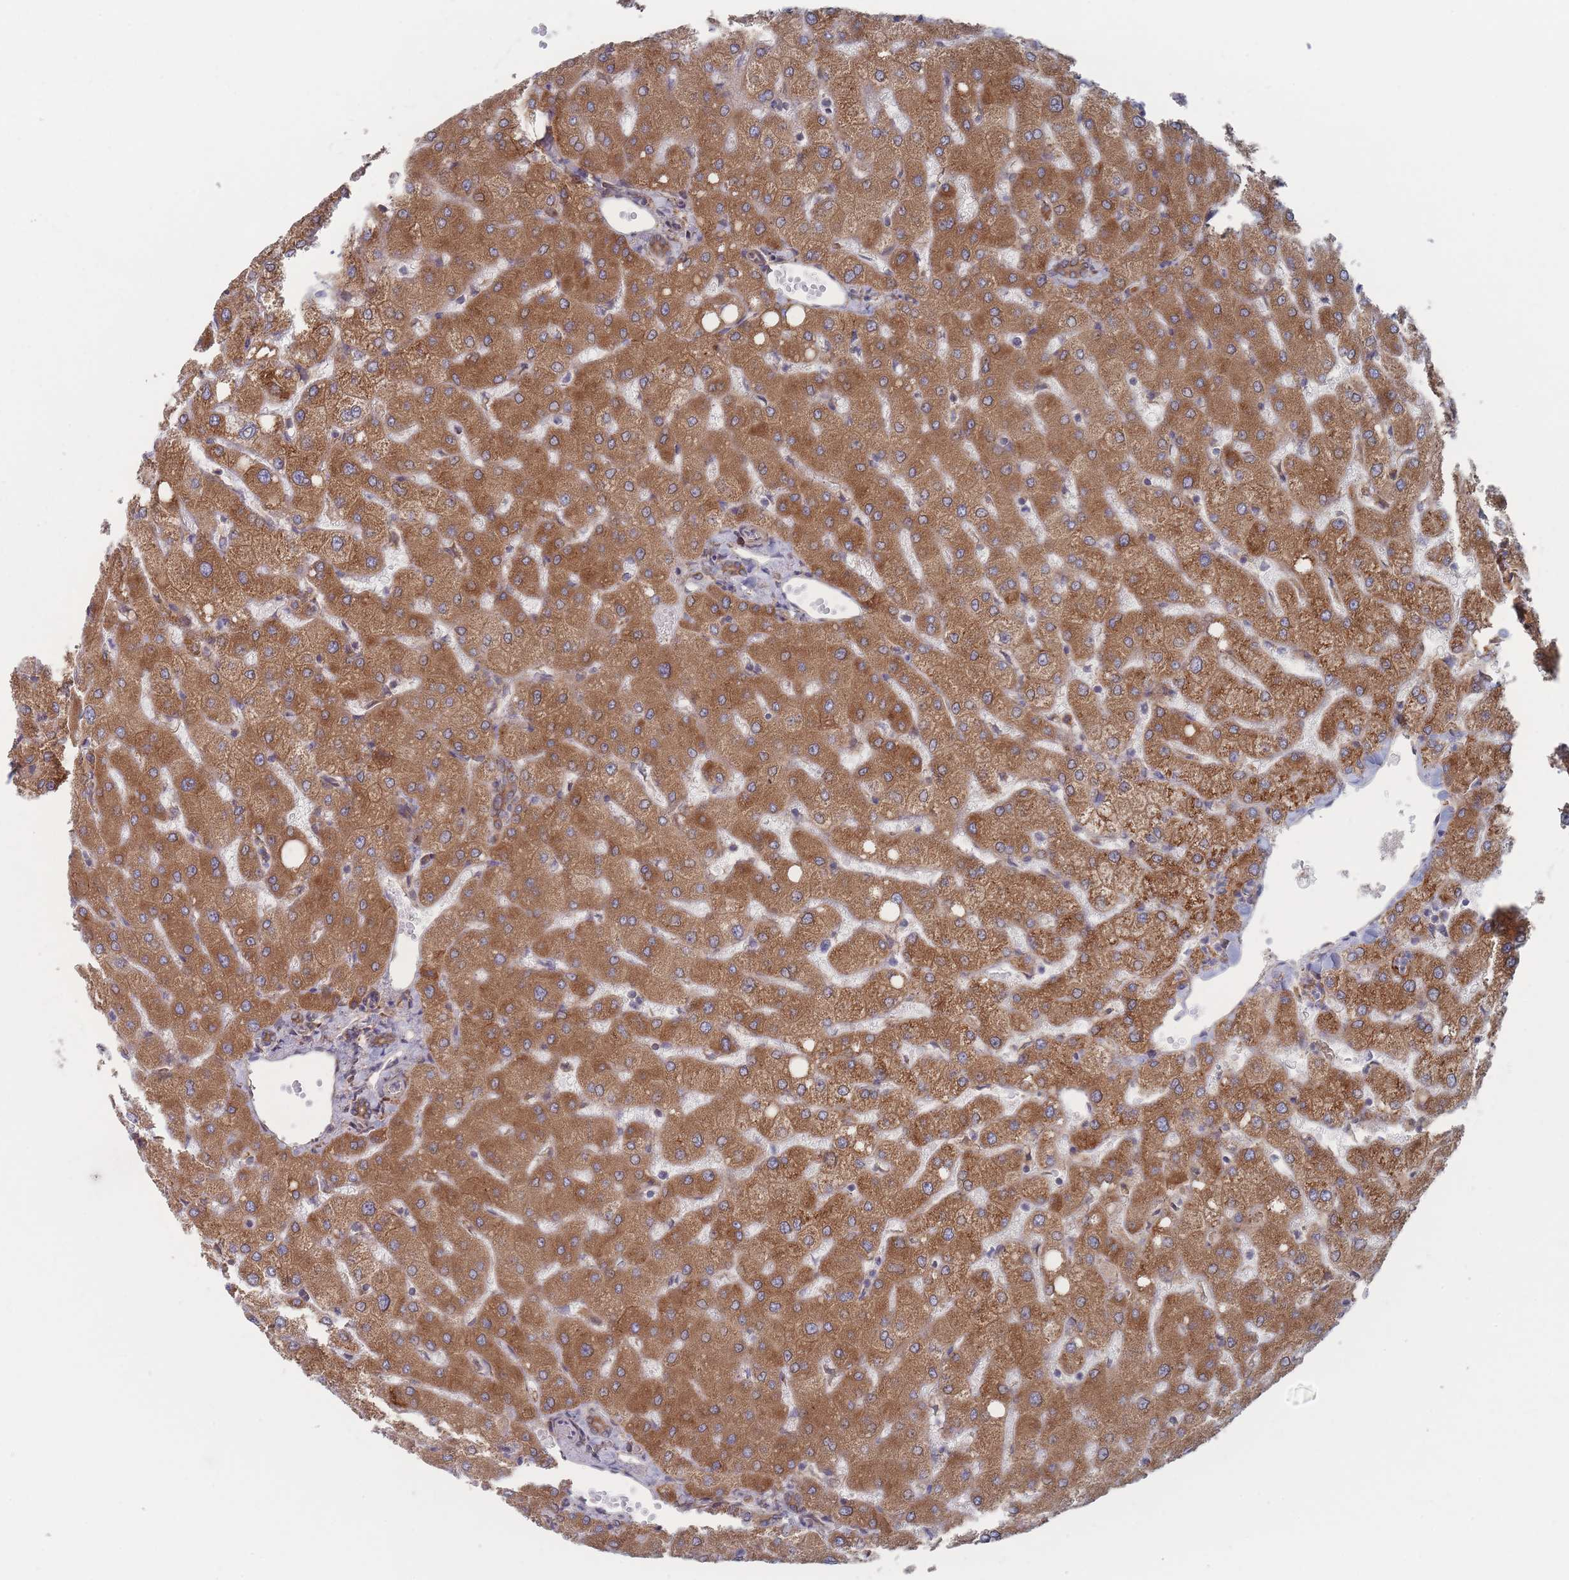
{"staining": {"intensity": "moderate", "quantity": ">75%", "location": "cytoplasmic/membranous"}, "tissue": "liver", "cell_type": "Cholangiocytes", "image_type": "normal", "snomed": [{"axis": "morphology", "description": "Normal tissue, NOS"}, {"axis": "topography", "description": "Liver"}], "caption": "Protein analysis of unremarkable liver displays moderate cytoplasmic/membranous expression in approximately >75% of cholangiocytes.", "gene": "KDSR", "patient": {"sex": "female", "age": 54}}